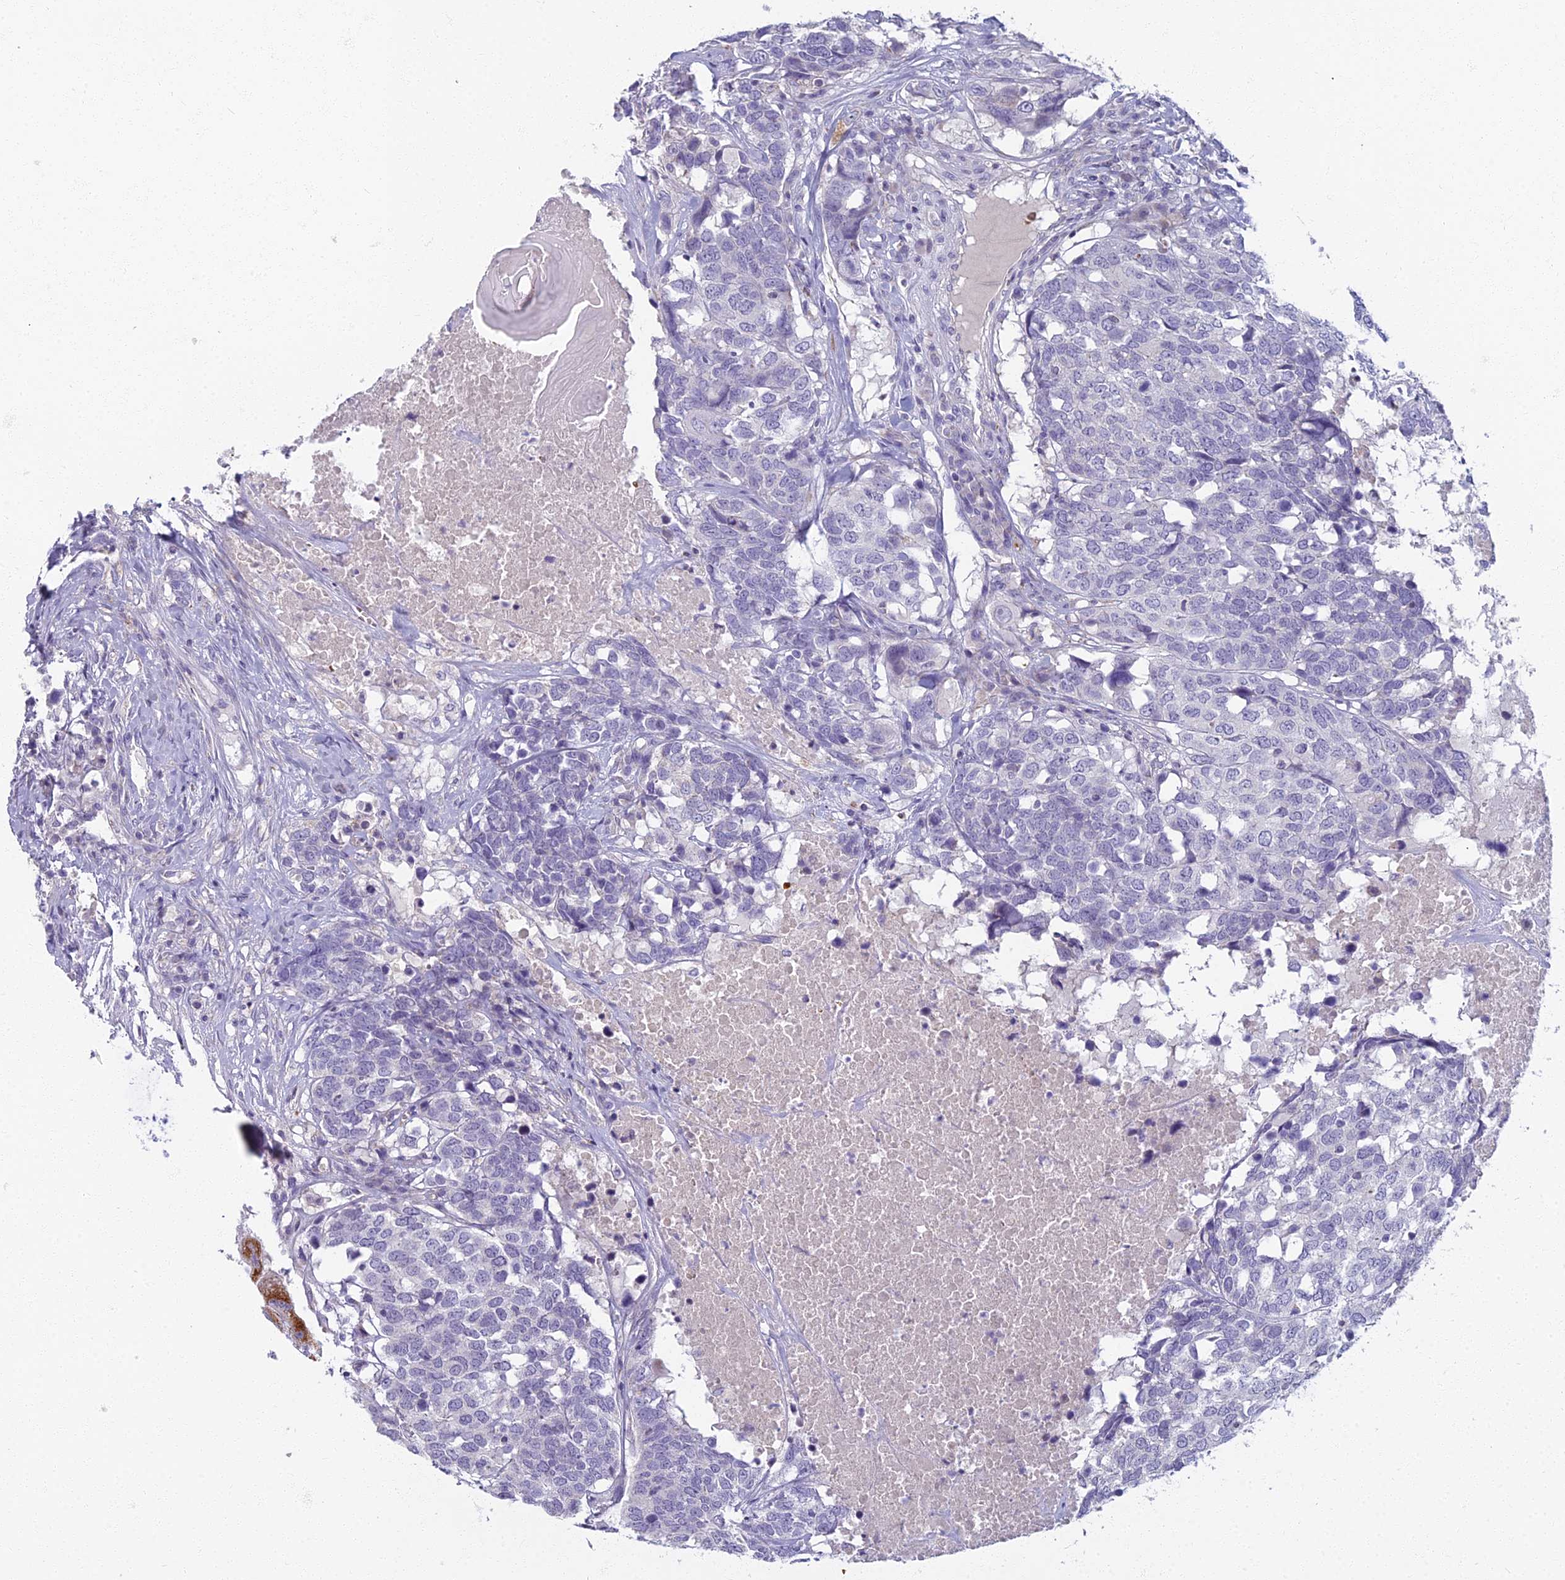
{"staining": {"intensity": "negative", "quantity": "none", "location": "none"}, "tissue": "head and neck cancer", "cell_type": "Tumor cells", "image_type": "cancer", "snomed": [{"axis": "morphology", "description": "Squamous cell carcinoma, NOS"}, {"axis": "topography", "description": "Head-Neck"}], "caption": "This is an immunohistochemistry (IHC) image of head and neck squamous cell carcinoma. There is no positivity in tumor cells.", "gene": "ARL15", "patient": {"sex": "male", "age": 66}}